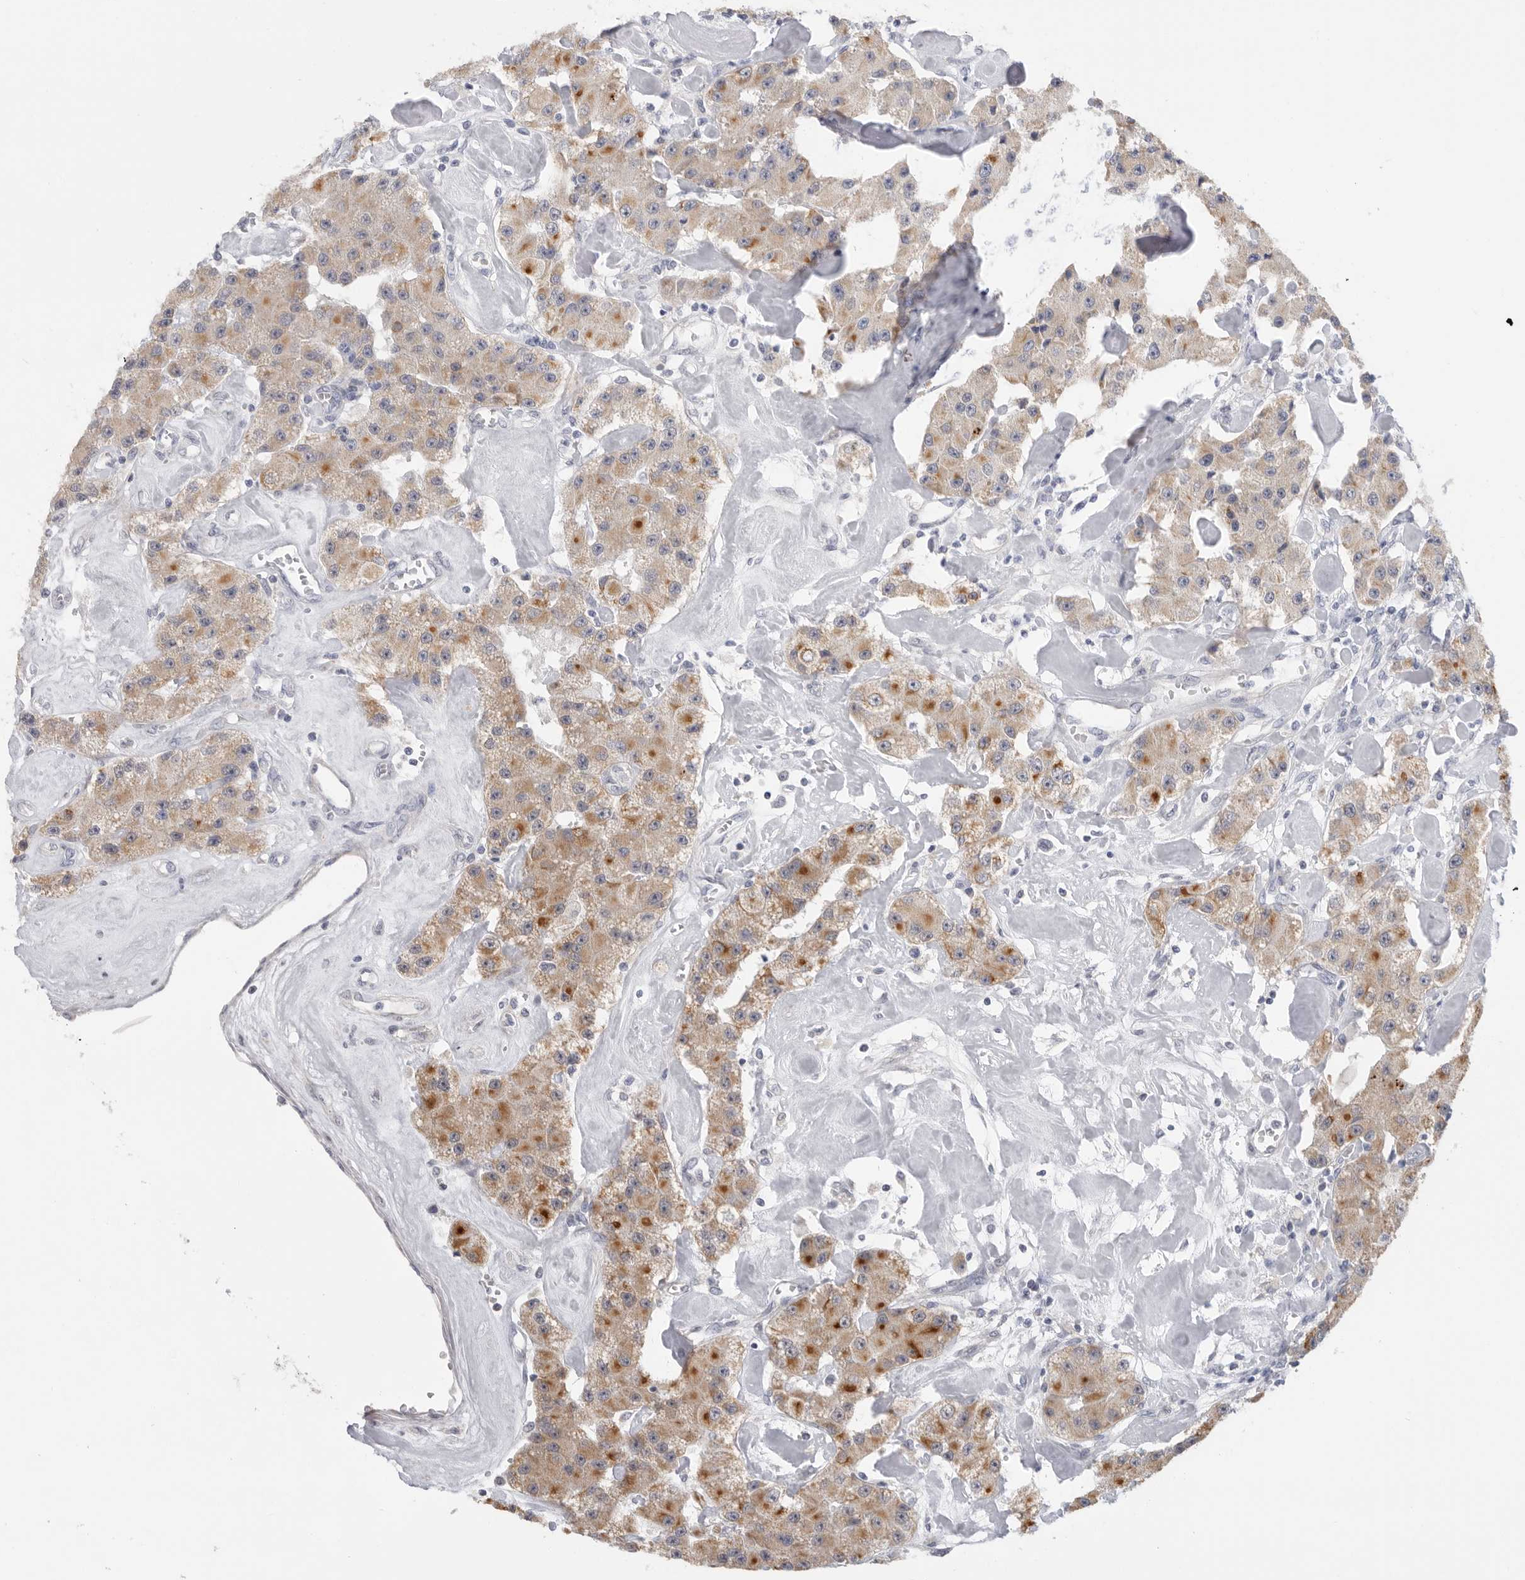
{"staining": {"intensity": "moderate", "quantity": ">75%", "location": "cytoplasmic/membranous"}, "tissue": "carcinoid", "cell_type": "Tumor cells", "image_type": "cancer", "snomed": [{"axis": "morphology", "description": "Carcinoid, malignant, NOS"}, {"axis": "topography", "description": "Pancreas"}], "caption": "There is medium levels of moderate cytoplasmic/membranous expression in tumor cells of carcinoid, as demonstrated by immunohistochemical staining (brown color).", "gene": "MTFR1L", "patient": {"sex": "male", "age": 41}}